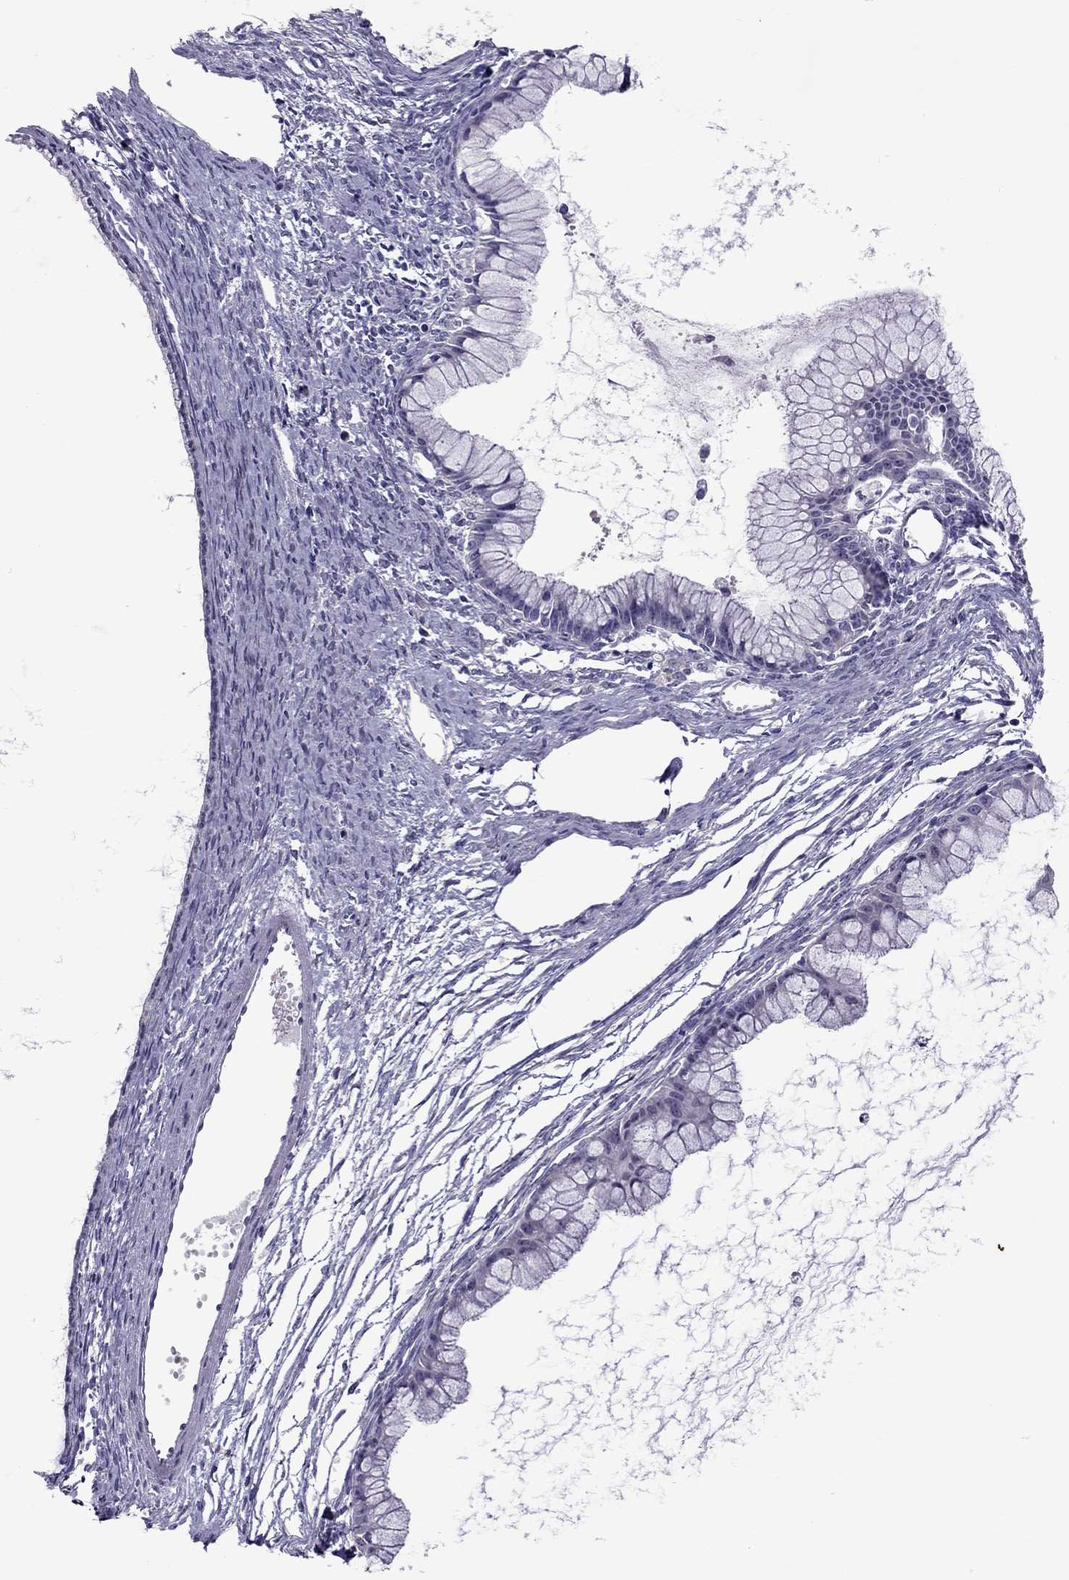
{"staining": {"intensity": "negative", "quantity": "none", "location": "none"}, "tissue": "ovarian cancer", "cell_type": "Tumor cells", "image_type": "cancer", "snomed": [{"axis": "morphology", "description": "Cystadenocarcinoma, mucinous, NOS"}, {"axis": "topography", "description": "Ovary"}], "caption": "Tumor cells show no significant expression in ovarian cancer. The staining was performed using DAB to visualize the protein expression in brown, while the nuclei were stained in blue with hematoxylin (Magnification: 20x).", "gene": "LRRC46", "patient": {"sex": "female", "age": 41}}